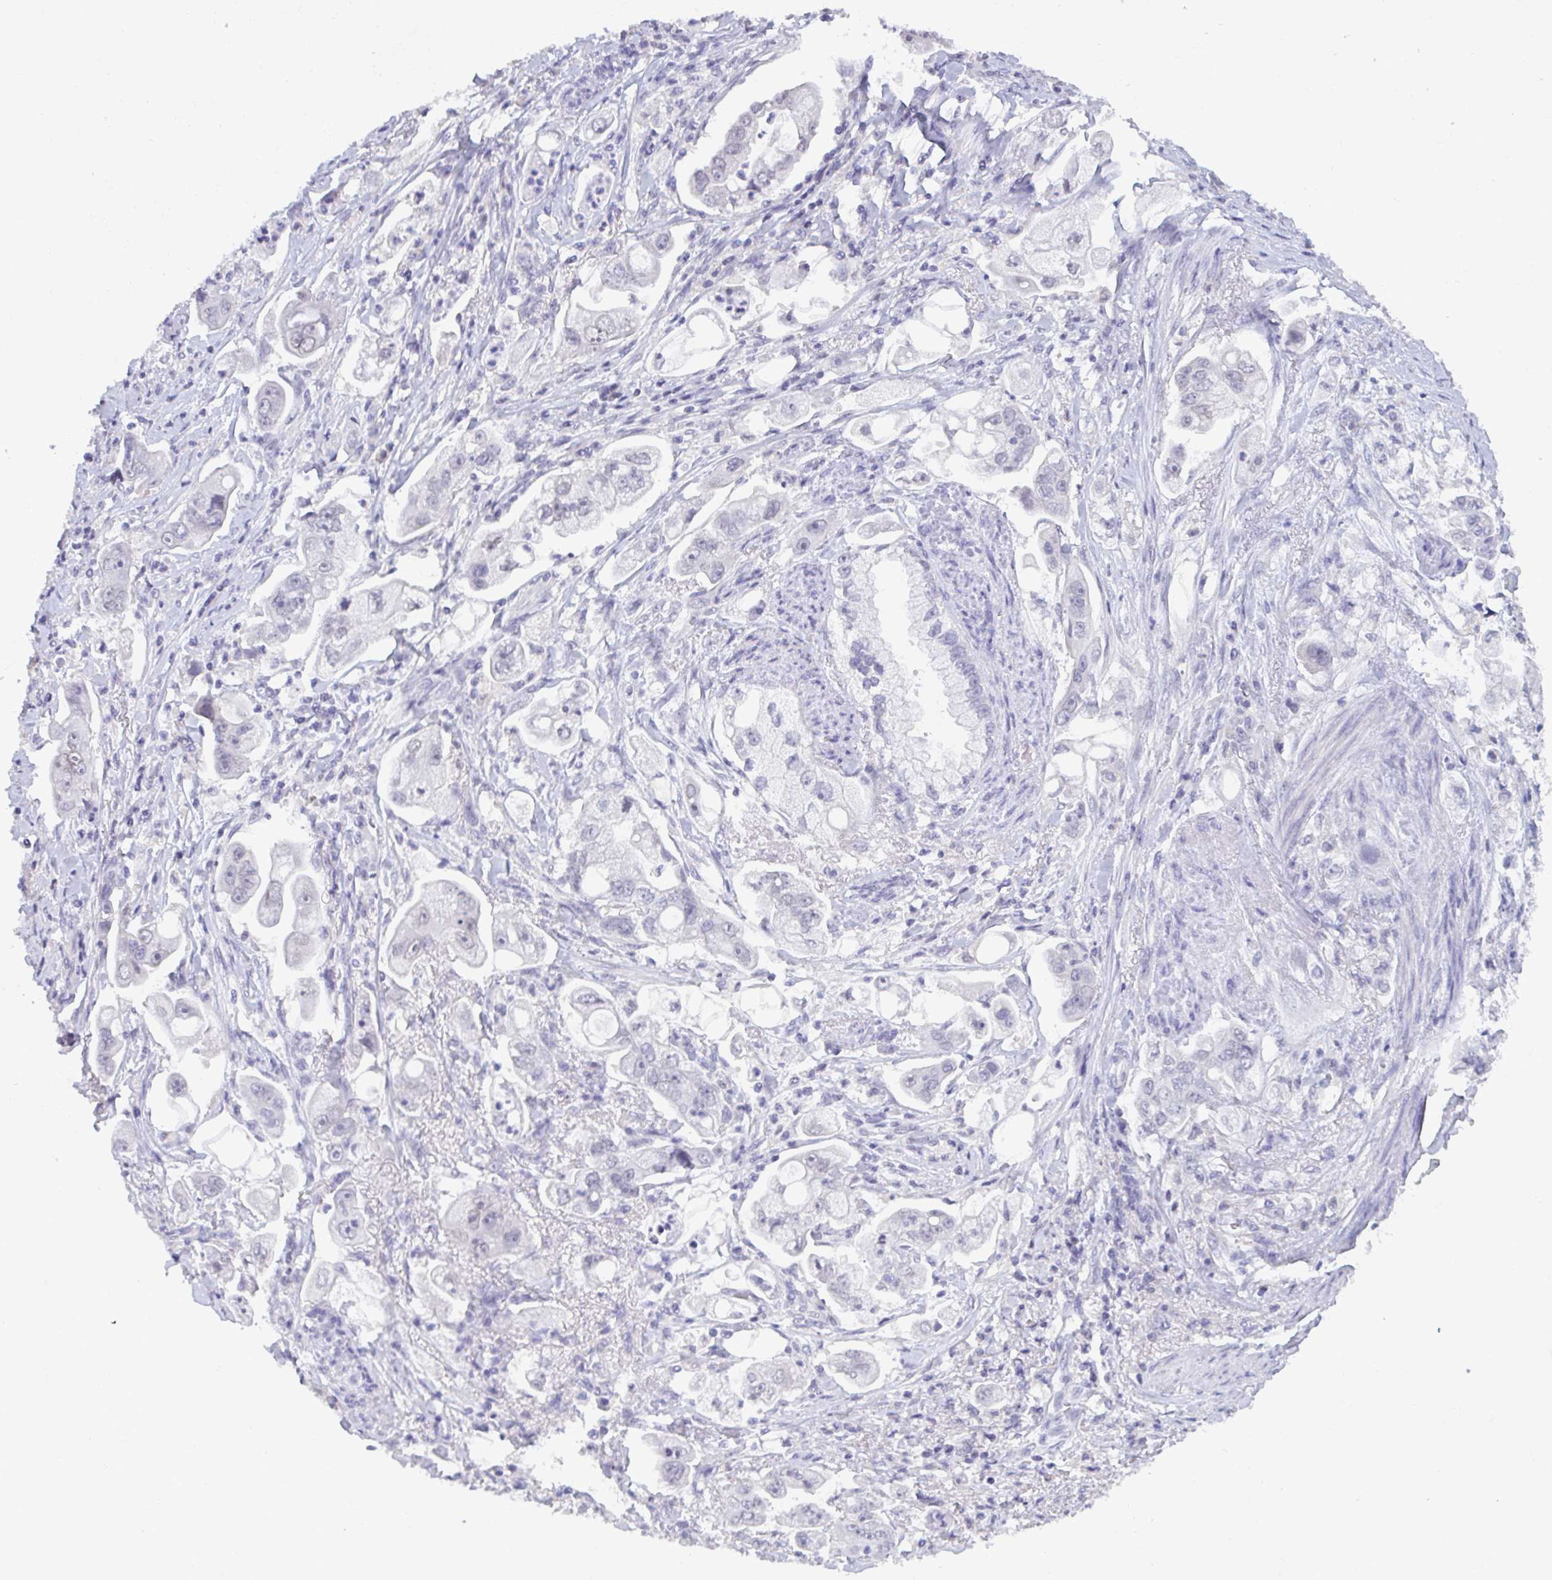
{"staining": {"intensity": "negative", "quantity": "none", "location": "none"}, "tissue": "stomach cancer", "cell_type": "Tumor cells", "image_type": "cancer", "snomed": [{"axis": "morphology", "description": "Adenocarcinoma, NOS"}, {"axis": "topography", "description": "Stomach"}], "caption": "Tumor cells show no significant staining in stomach cancer (adenocarcinoma).", "gene": "SERPINB13", "patient": {"sex": "male", "age": 62}}